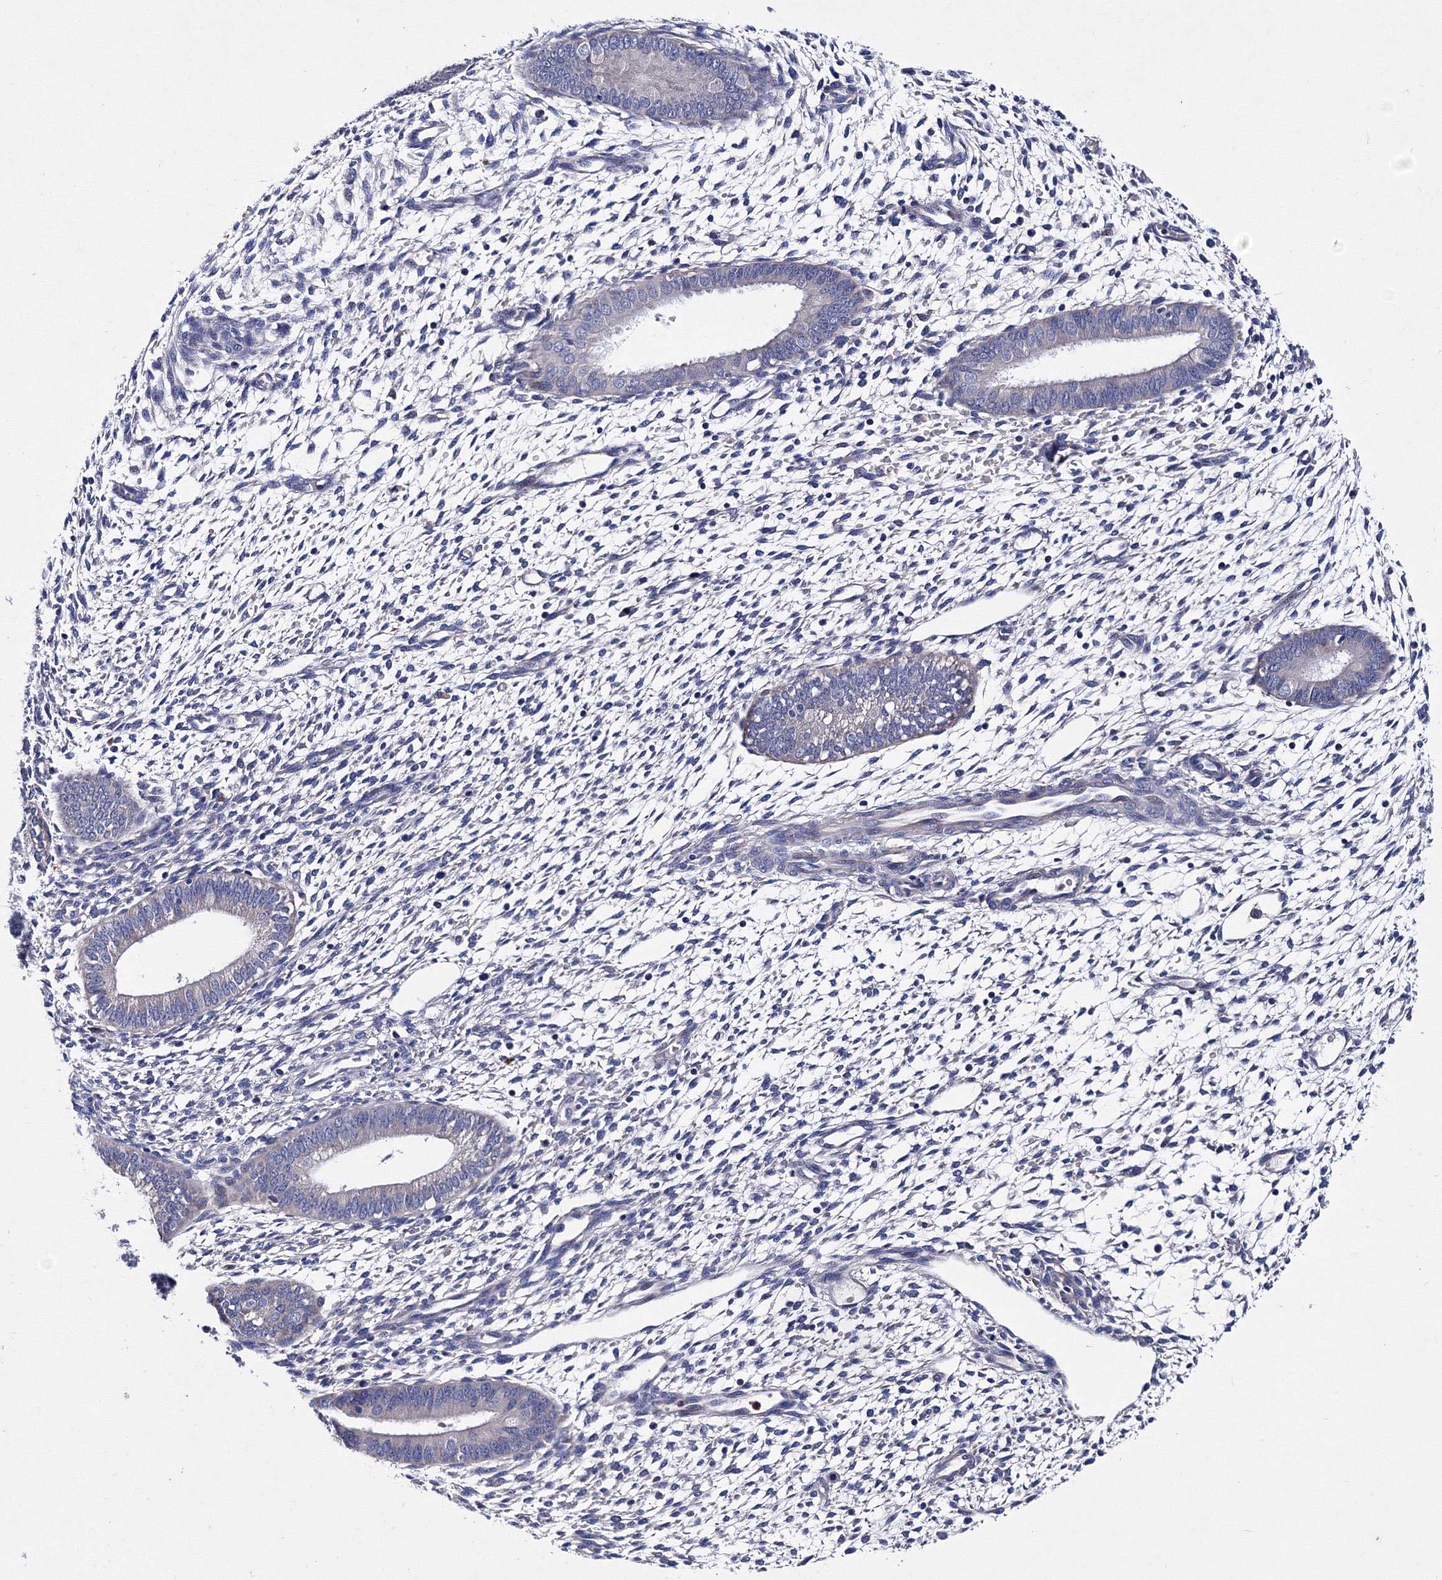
{"staining": {"intensity": "negative", "quantity": "none", "location": "none"}, "tissue": "endometrium", "cell_type": "Cells in endometrial stroma", "image_type": "normal", "snomed": [{"axis": "morphology", "description": "Normal tissue, NOS"}, {"axis": "topography", "description": "Endometrium"}], "caption": "Endometrium stained for a protein using IHC exhibits no positivity cells in endometrial stroma.", "gene": "TRPM2", "patient": {"sex": "female", "age": 46}}